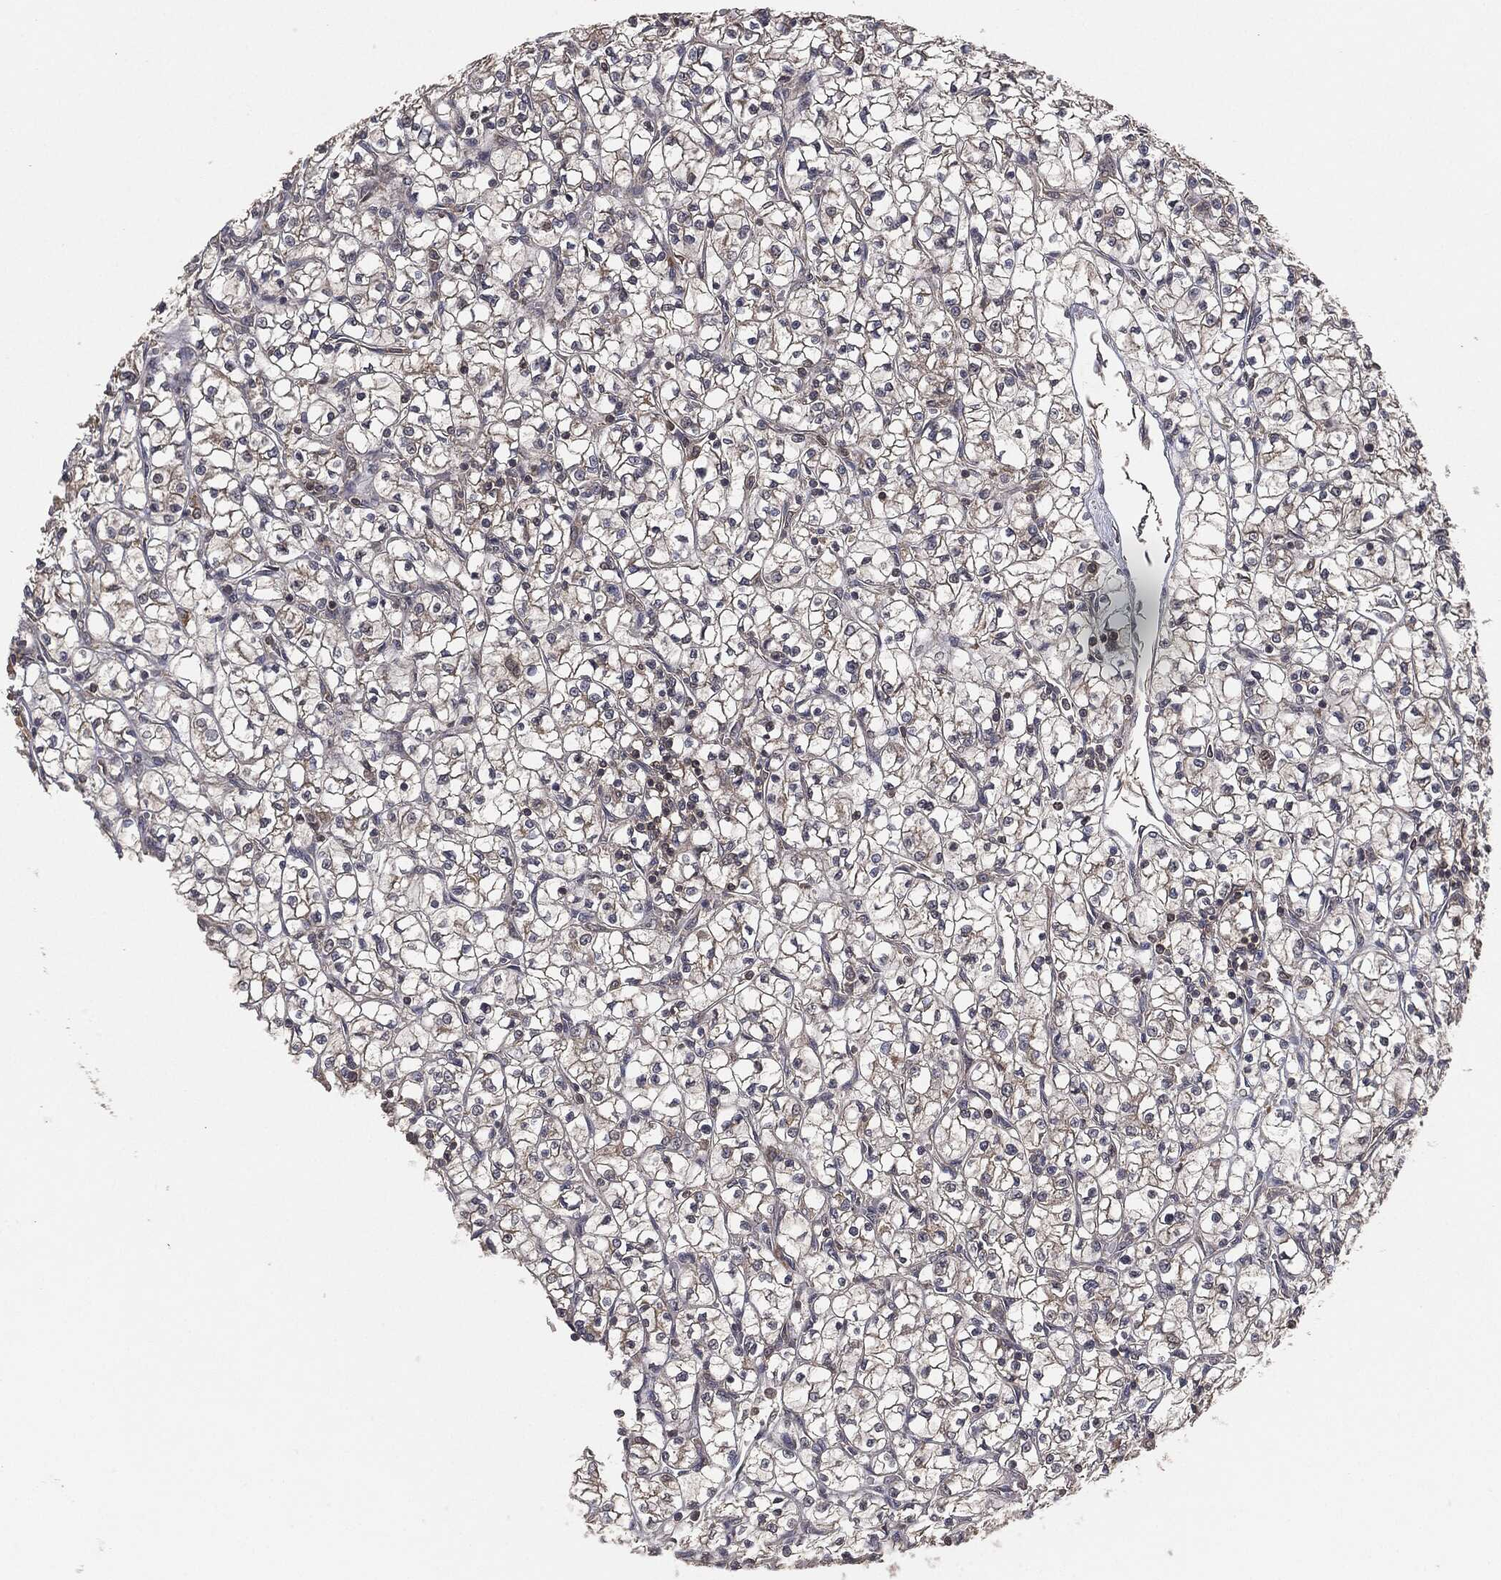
{"staining": {"intensity": "moderate", "quantity": "<25%", "location": "cytoplasmic/membranous"}, "tissue": "renal cancer", "cell_type": "Tumor cells", "image_type": "cancer", "snomed": [{"axis": "morphology", "description": "Adenocarcinoma, NOS"}, {"axis": "topography", "description": "Kidney"}], "caption": "Renal cancer stained with a brown dye exhibits moderate cytoplasmic/membranous positive staining in approximately <25% of tumor cells.", "gene": "ERBIN", "patient": {"sex": "female", "age": 64}}